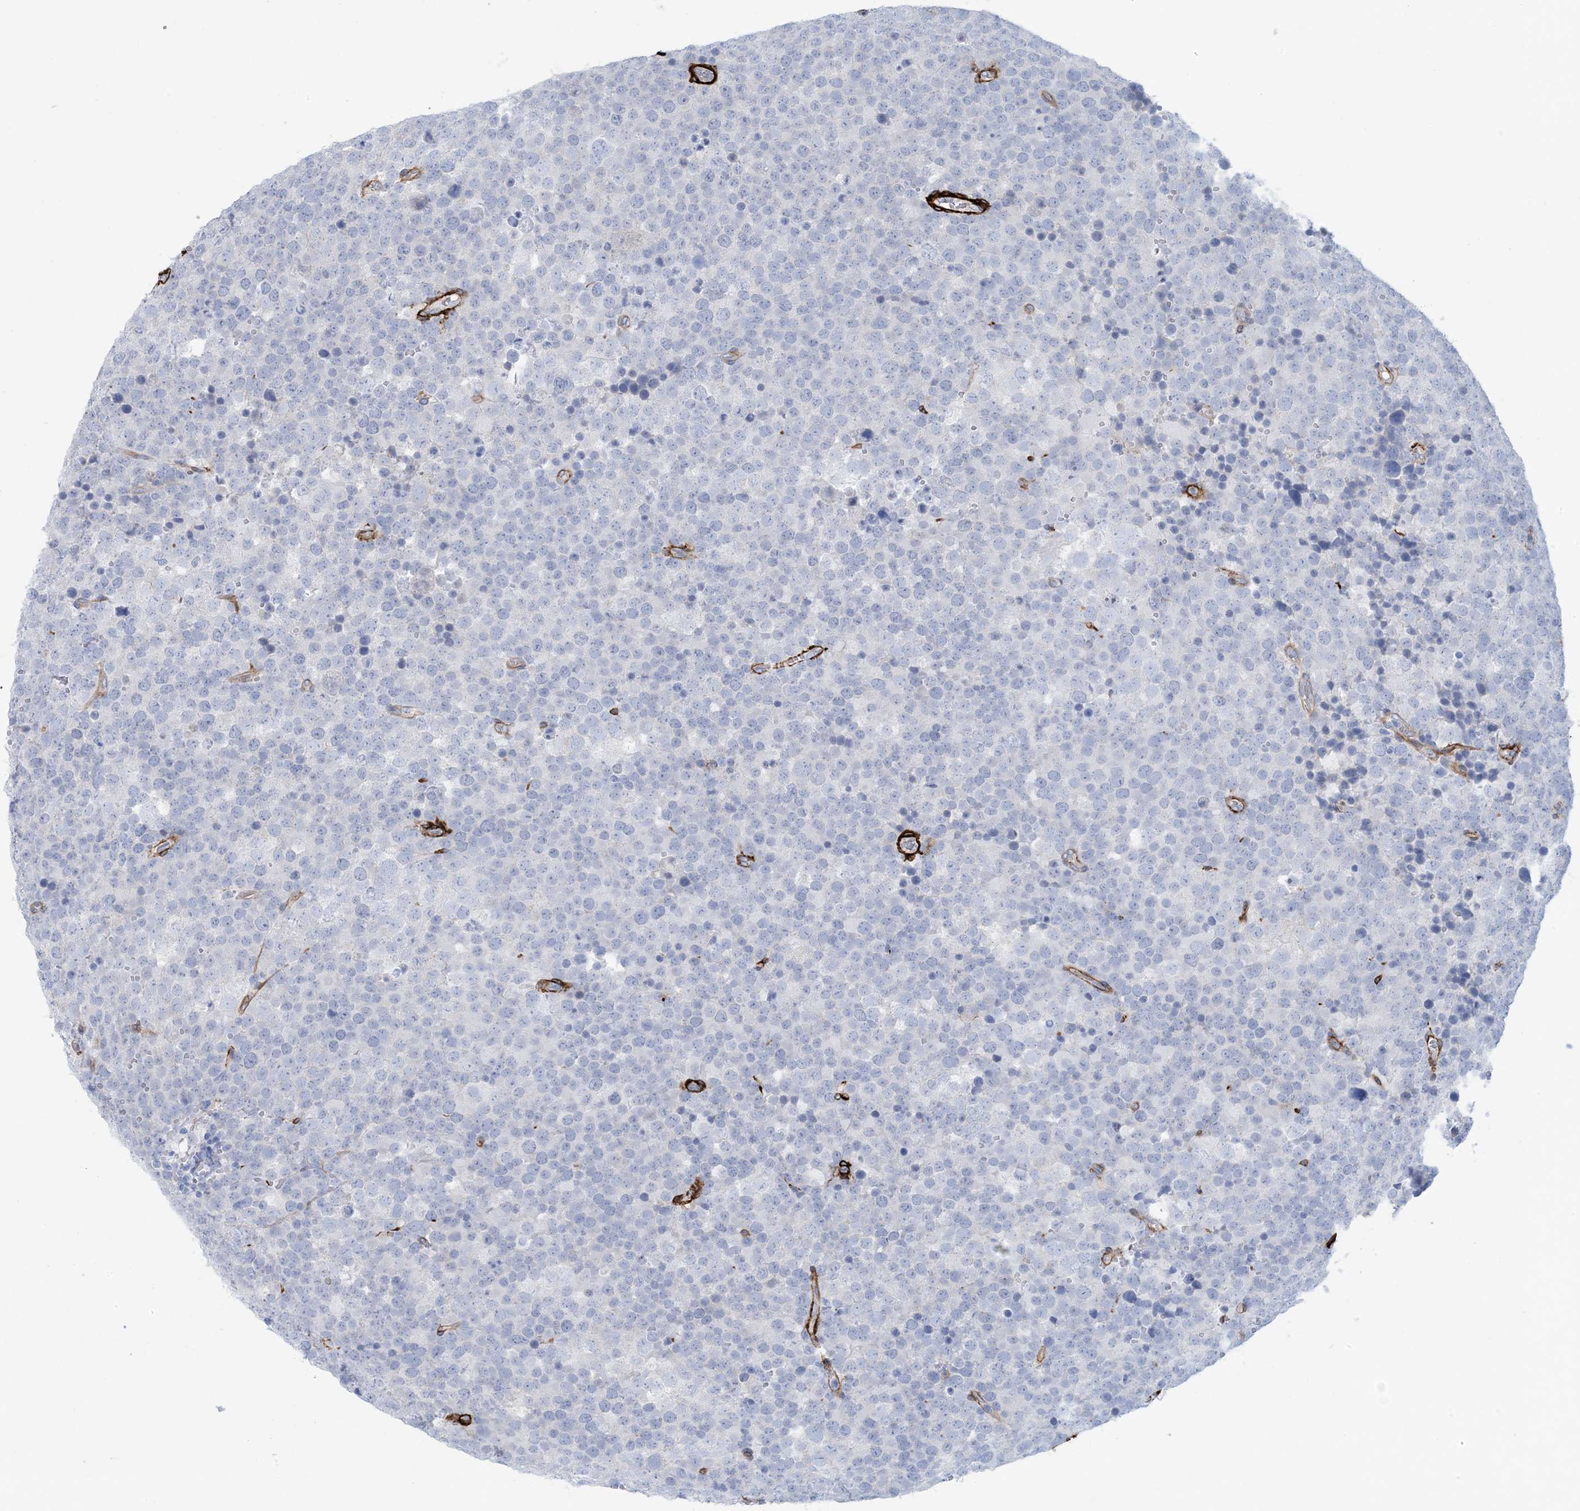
{"staining": {"intensity": "negative", "quantity": "none", "location": "none"}, "tissue": "testis cancer", "cell_type": "Tumor cells", "image_type": "cancer", "snomed": [{"axis": "morphology", "description": "Seminoma, NOS"}, {"axis": "topography", "description": "Testis"}], "caption": "Testis seminoma was stained to show a protein in brown. There is no significant staining in tumor cells. (DAB immunohistochemistry with hematoxylin counter stain).", "gene": "SHANK1", "patient": {"sex": "male", "age": 71}}